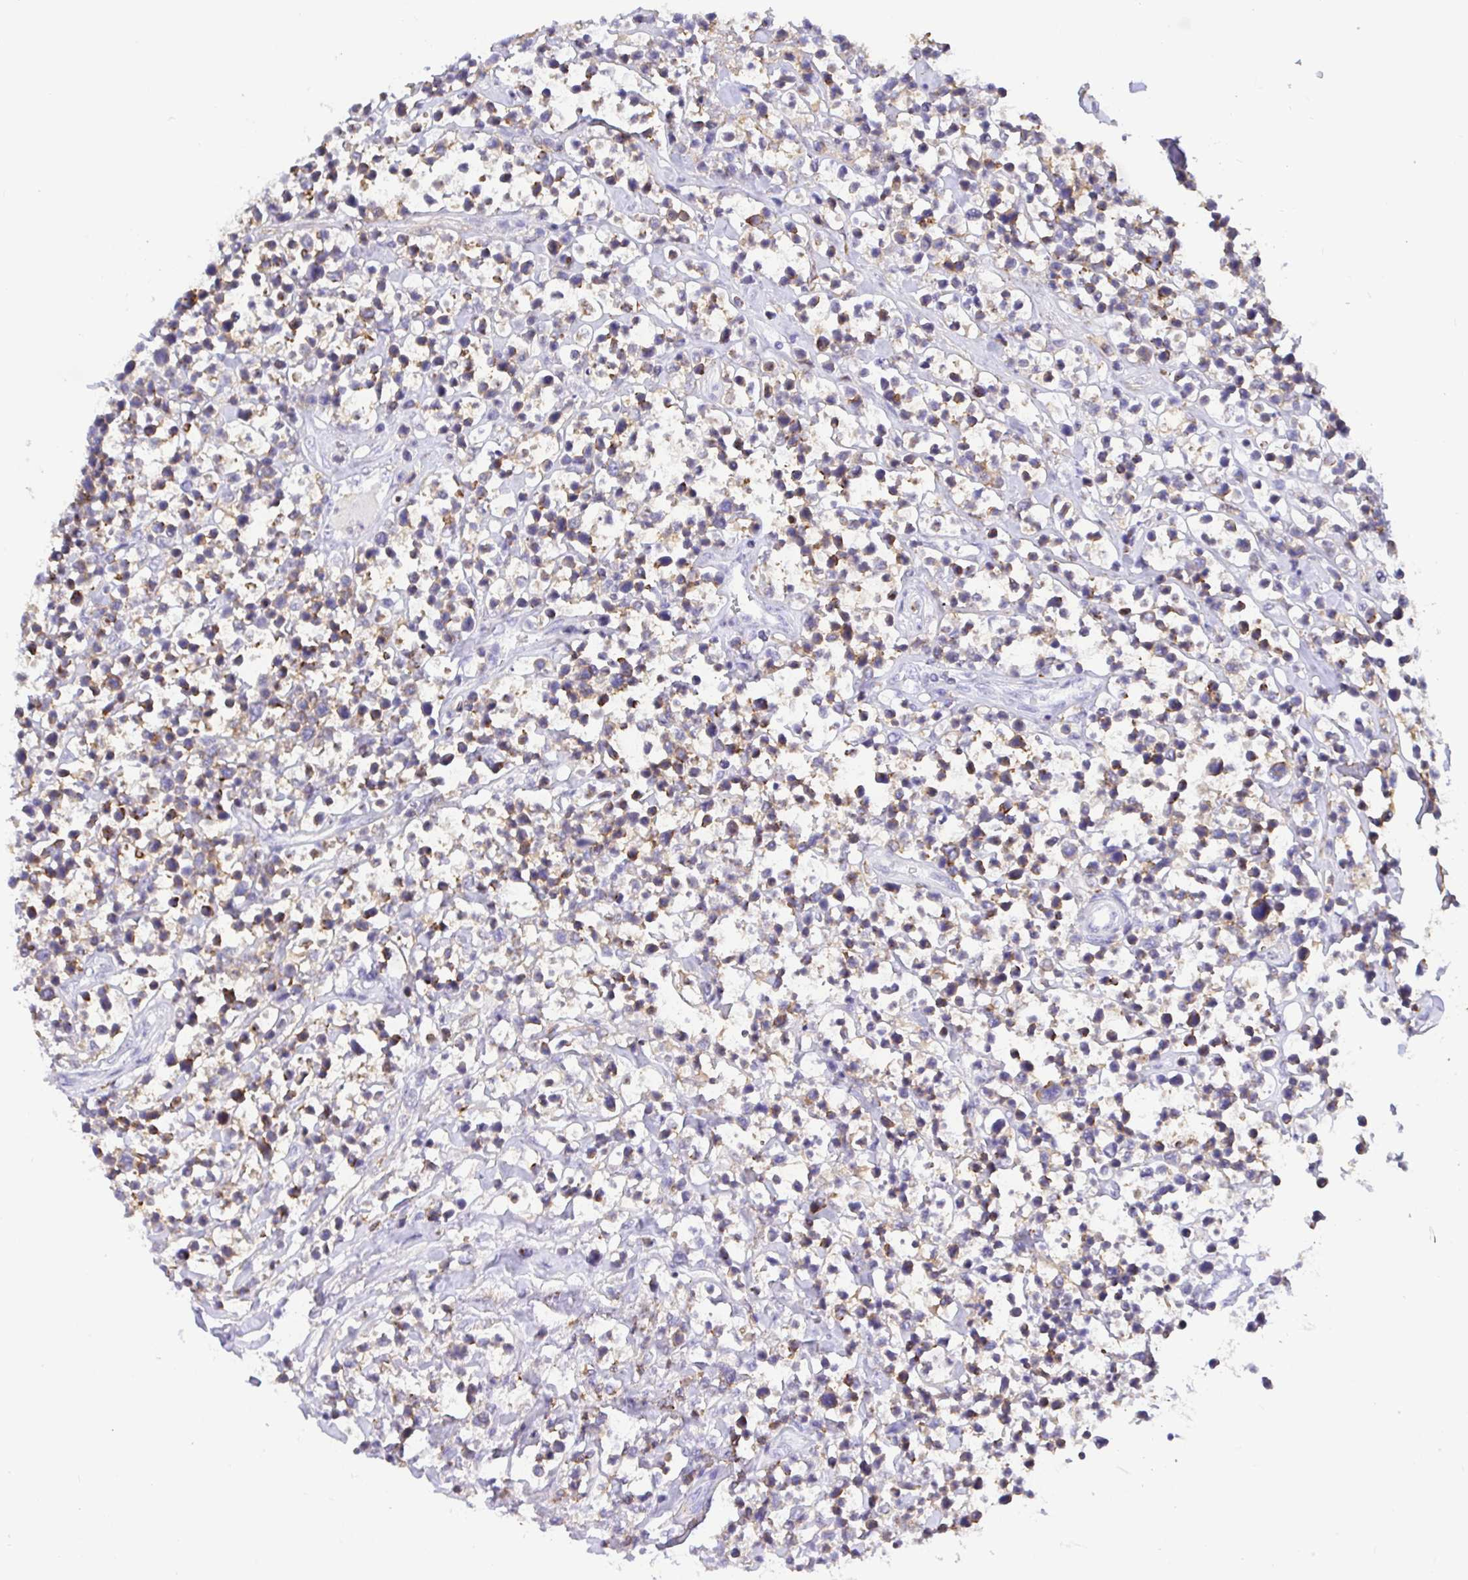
{"staining": {"intensity": "negative", "quantity": "none", "location": "none"}, "tissue": "lymphoma", "cell_type": "Tumor cells", "image_type": "cancer", "snomed": [{"axis": "morphology", "description": "Malignant lymphoma, non-Hodgkin's type, High grade"}, {"axis": "topography", "description": "Soft tissue"}], "caption": "Malignant lymphoma, non-Hodgkin's type (high-grade) stained for a protein using immunohistochemistry demonstrates no staining tumor cells.", "gene": "SKAP1", "patient": {"sex": "female", "age": 56}}